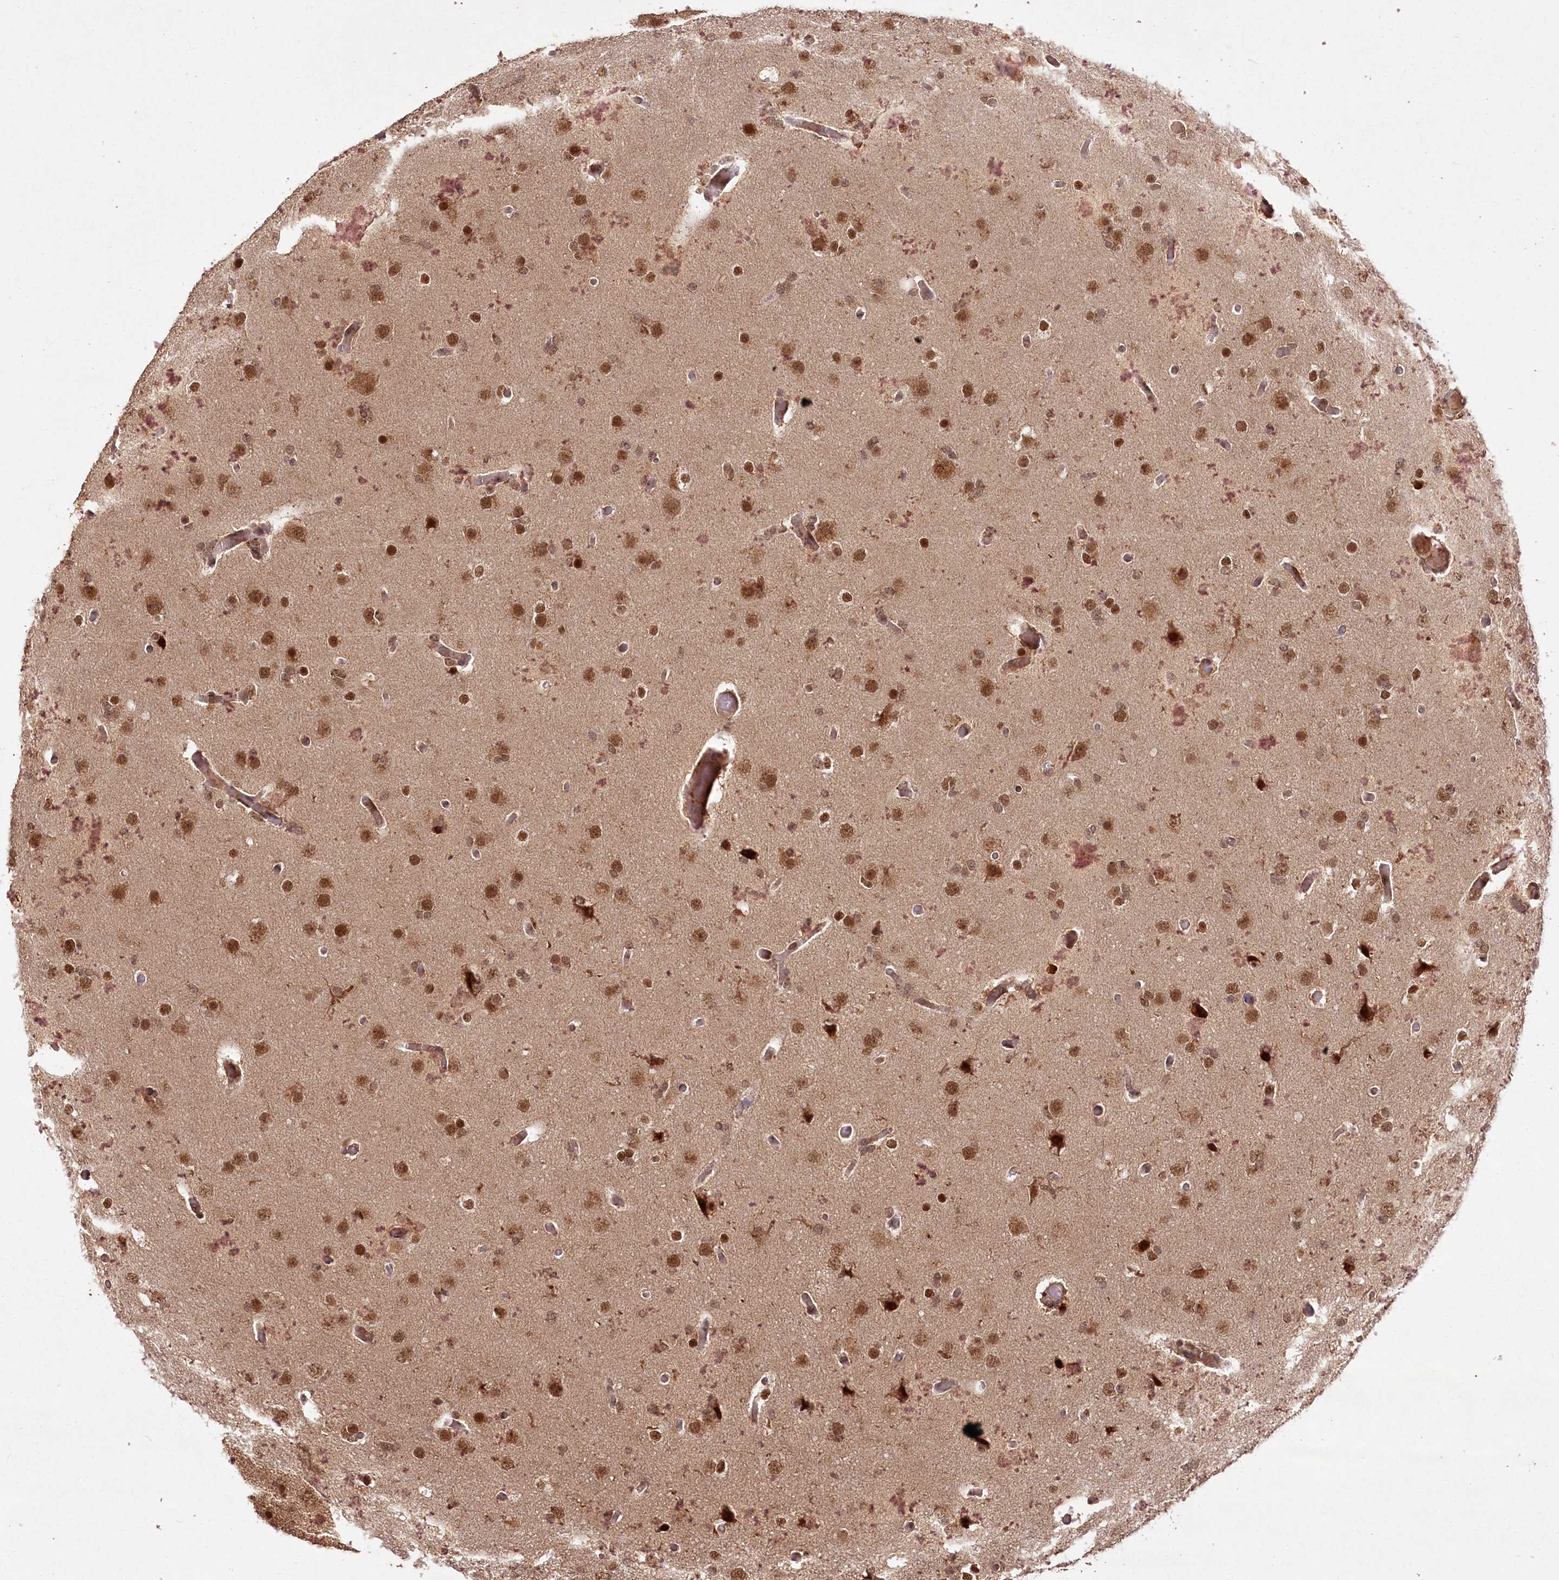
{"staining": {"intensity": "moderate", "quantity": "25%-75%", "location": "cytoplasmic/membranous,nuclear"}, "tissue": "glioma", "cell_type": "Tumor cells", "image_type": "cancer", "snomed": [{"axis": "morphology", "description": "Glioma, malignant, High grade"}, {"axis": "topography", "description": "Cerebral cortex"}], "caption": "Tumor cells exhibit medium levels of moderate cytoplasmic/membranous and nuclear expression in about 25%-75% of cells in malignant high-grade glioma.", "gene": "MICU1", "patient": {"sex": "female", "age": 36}}